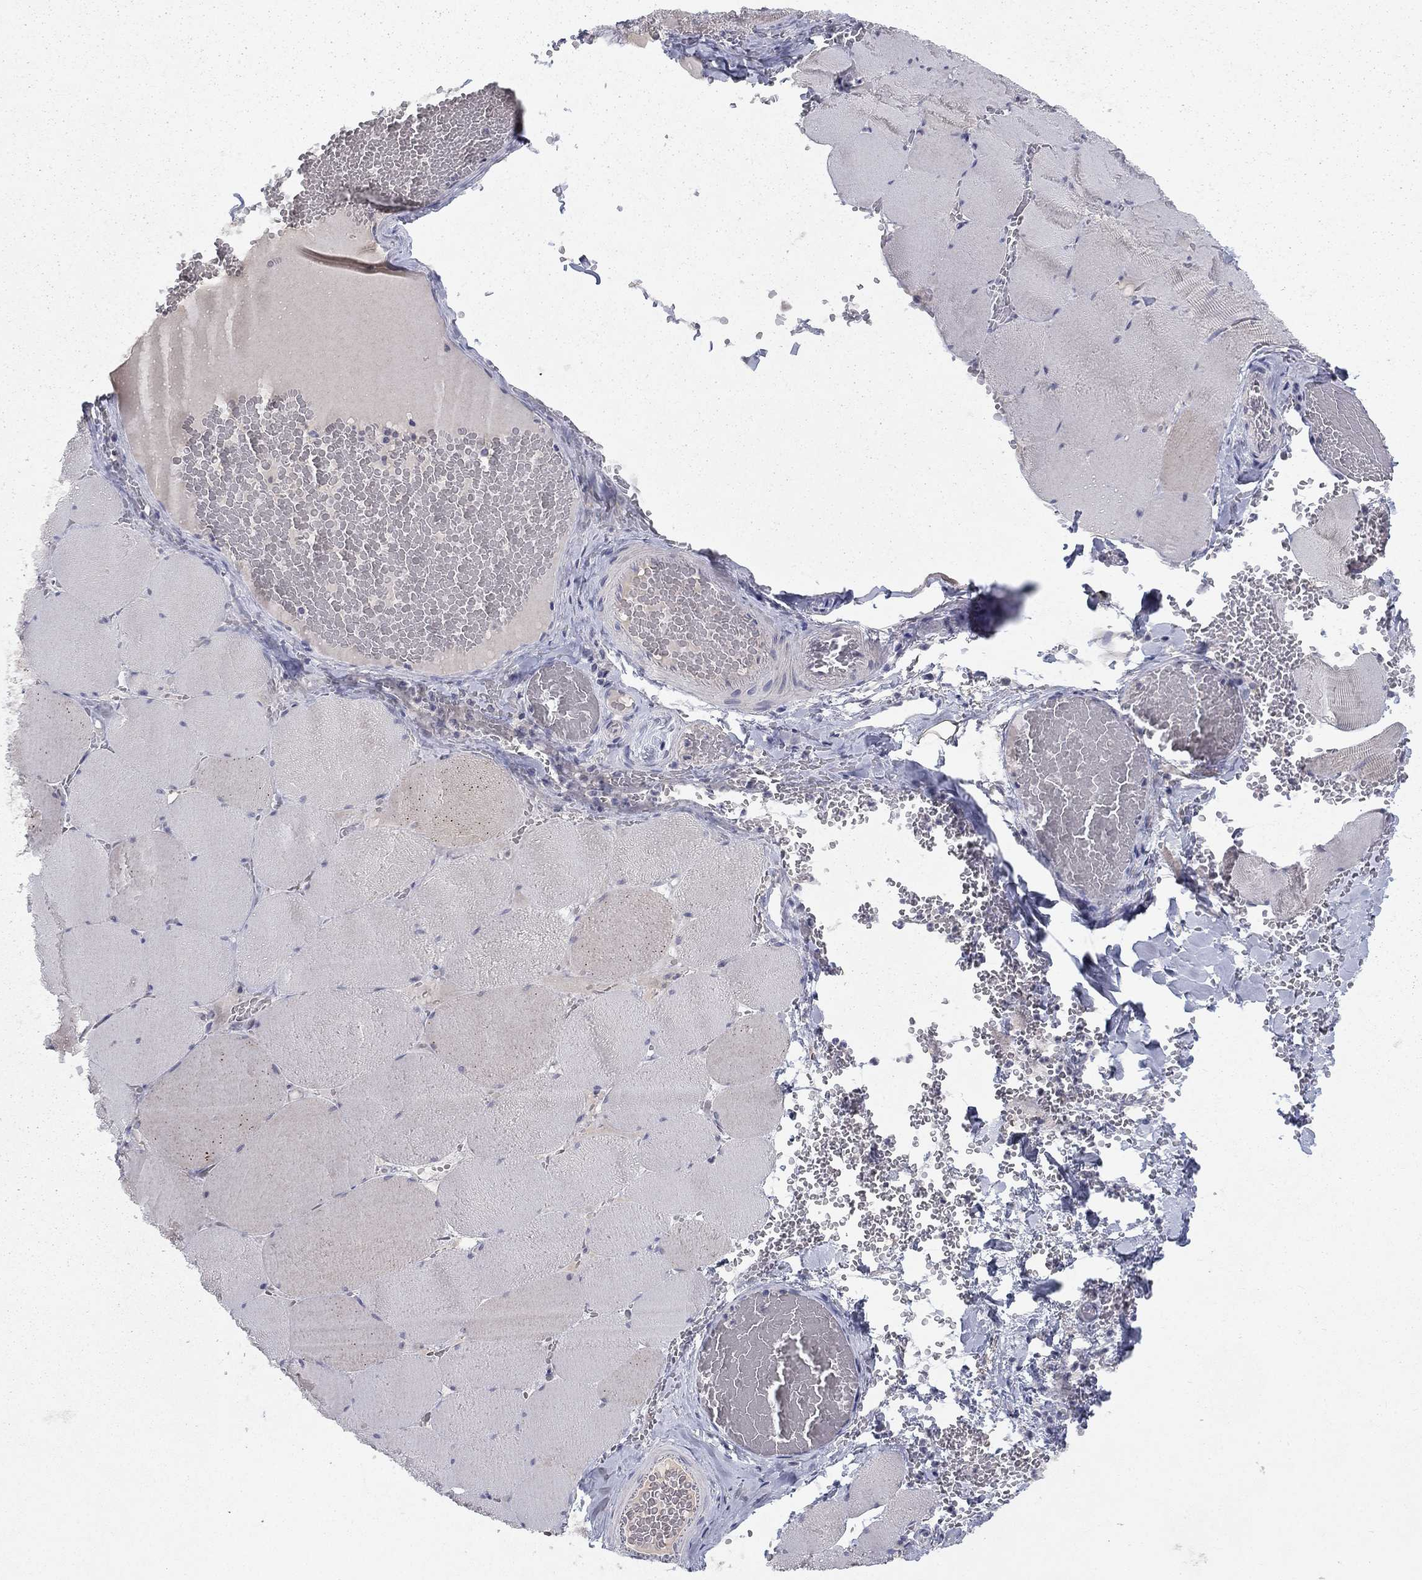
{"staining": {"intensity": "negative", "quantity": "none", "location": "none"}, "tissue": "skeletal muscle", "cell_type": "Myocytes", "image_type": "normal", "snomed": [{"axis": "morphology", "description": "Normal tissue, NOS"}, {"axis": "morphology", "description": "Malignant melanoma, Metastatic site"}, {"axis": "topography", "description": "Skeletal muscle"}], "caption": "Immunohistochemical staining of benign skeletal muscle displays no significant positivity in myocytes.", "gene": "CACNA1A", "patient": {"sex": "male", "age": 50}}